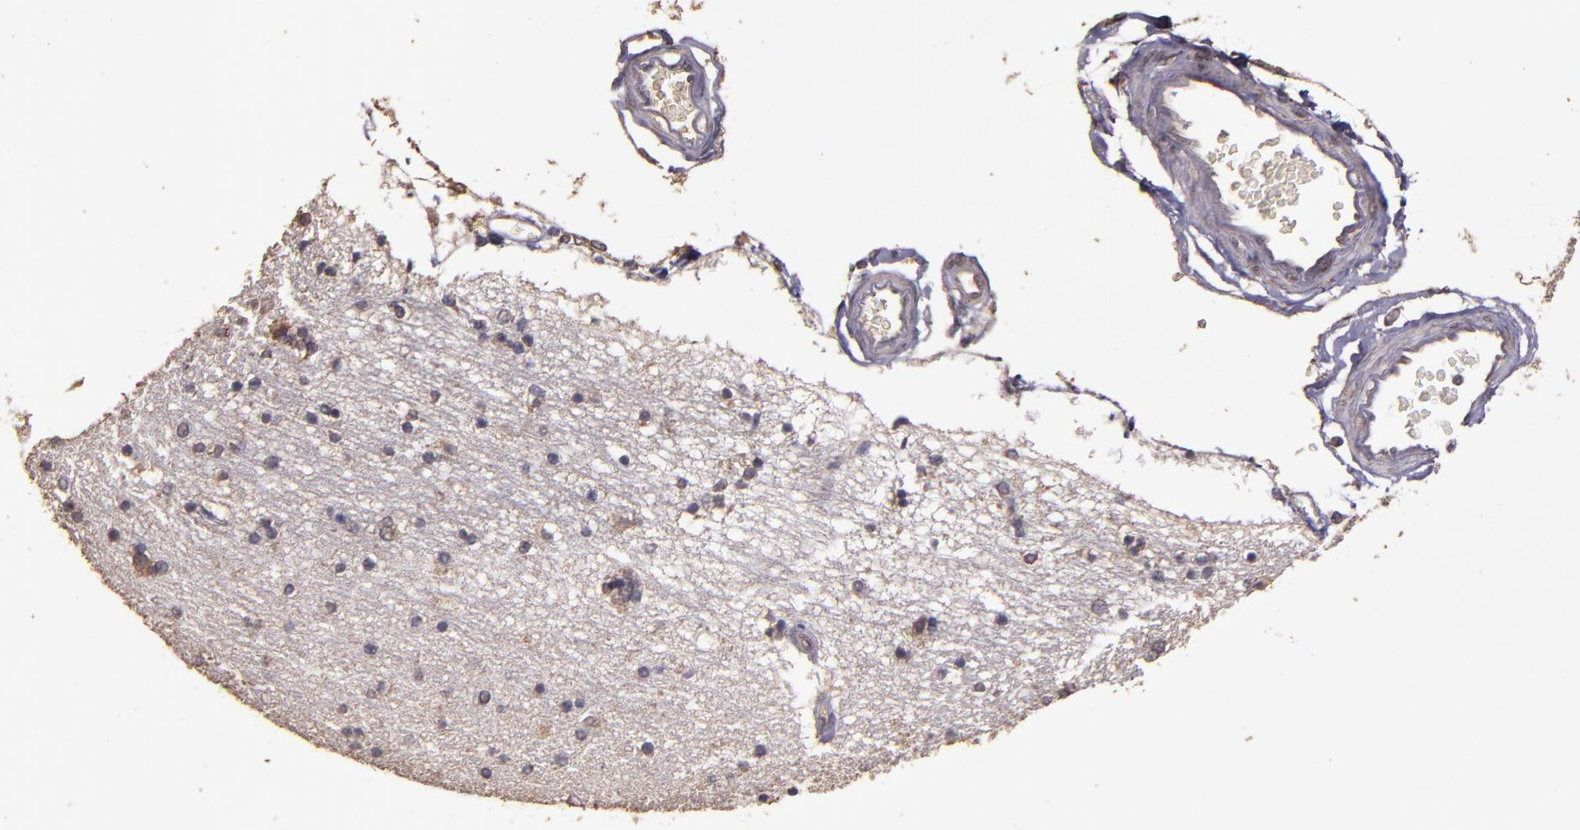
{"staining": {"intensity": "weak", "quantity": "25%-75%", "location": "nuclear"}, "tissue": "hippocampus", "cell_type": "Glial cells", "image_type": "normal", "snomed": [{"axis": "morphology", "description": "Normal tissue, NOS"}, {"axis": "topography", "description": "Hippocampus"}], "caption": "The immunohistochemical stain shows weak nuclear staining in glial cells of normal hippocampus.", "gene": "HECTD1", "patient": {"sex": "female", "age": 54}}